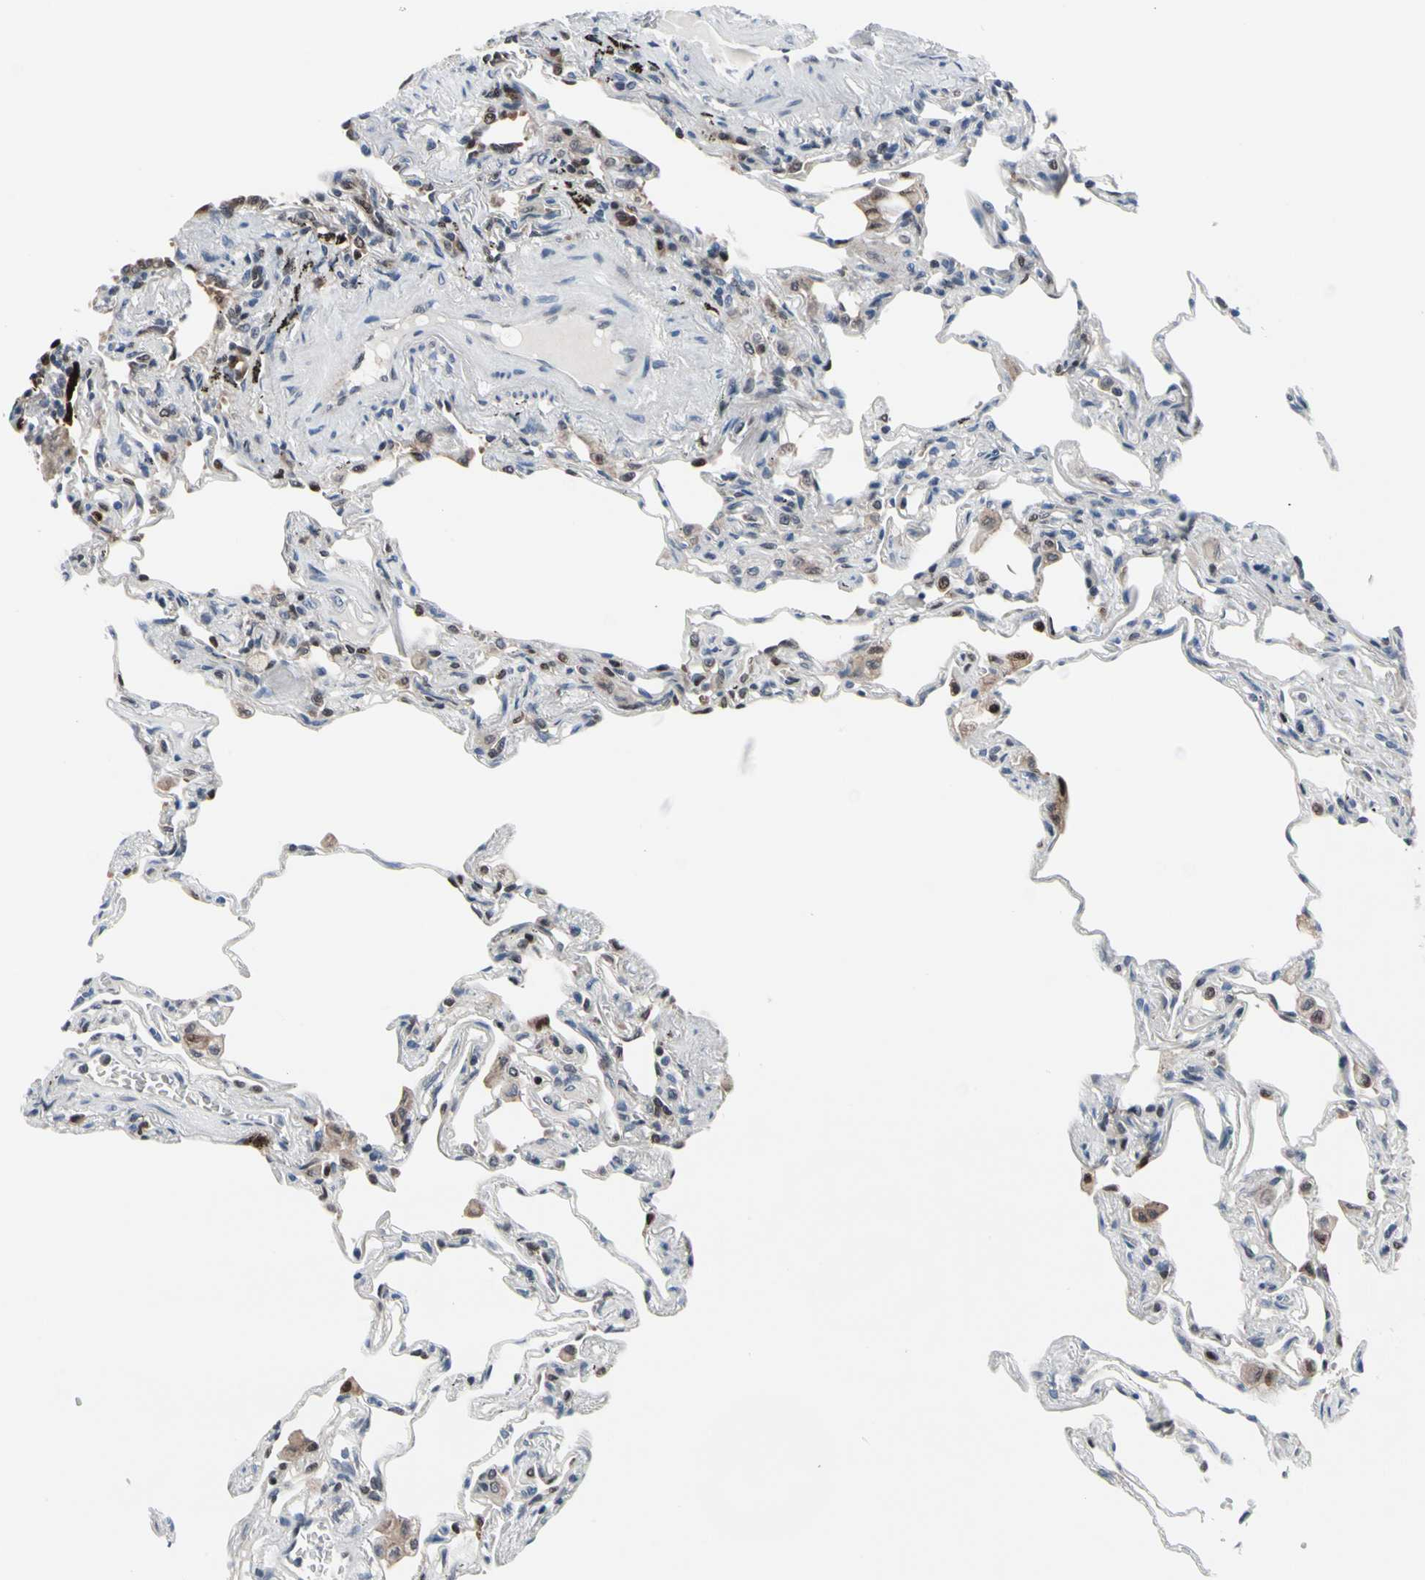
{"staining": {"intensity": "moderate", "quantity": "<25%", "location": "cytoplasmic/membranous,nuclear"}, "tissue": "lung", "cell_type": "Alveolar cells", "image_type": "normal", "snomed": [{"axis": "morphology", "description": "Normal tissue, NOS"}, {"axis": "morphology", "description": "Inflammation, NOS"}, {"axis": "topography", "description": "Lung"}], "caption": "Brown immunohistochemical staining in normal human lung reveals moderate cytoplasmic/membranous,nuclear positivity in about <25% of alveolar cells.", "gene": "TXN", "patient": {"sex": "male", "age": 69}}